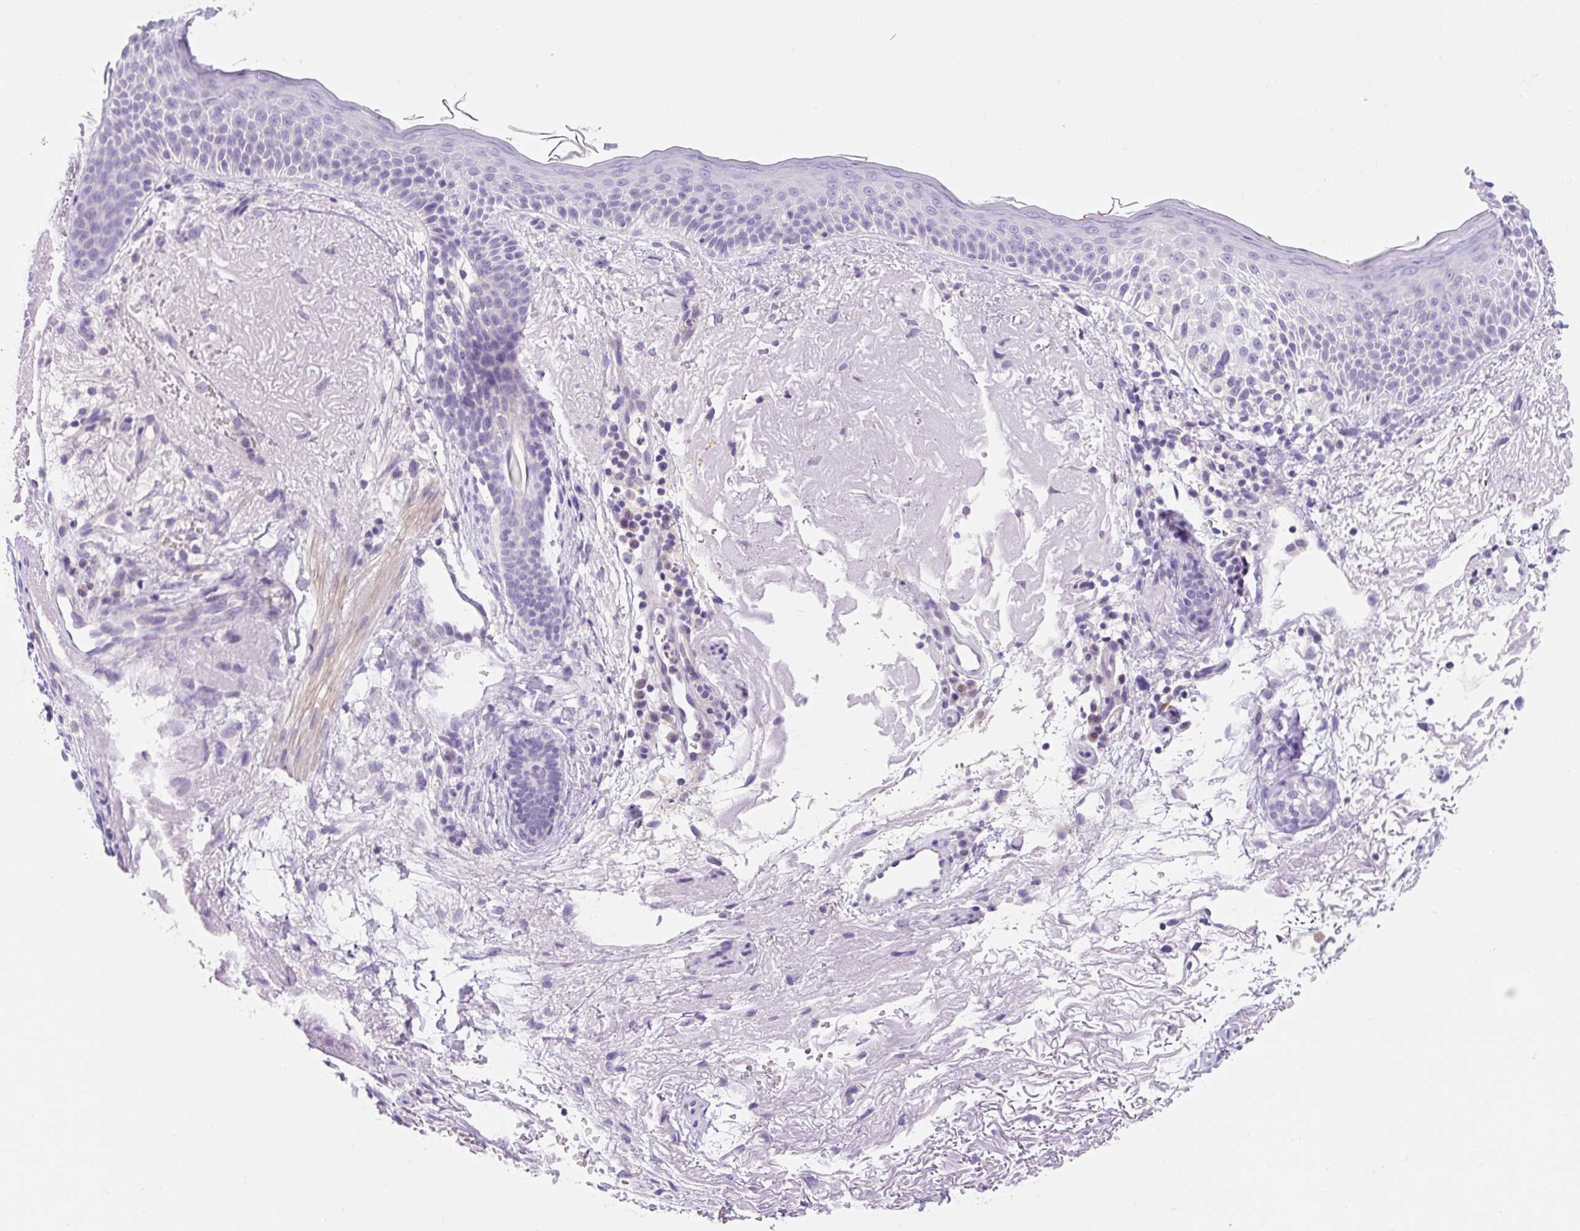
{"staining": {"intensity": "negative", "quantity": "none", "location": "none"}, "tissue": "skin cancer", "cell_type": "Tumor cells", "image_type": "cancer", "snomed": [{"axis": "morphology", "description": "Basal cell carcinoma"}, {"axis": "topography", "description": "Skin"}], "caption": "A micrograph of human skin cancer (basal cell carcinoma) is negative for staining in tumor cells.", "gene": "SLC28A1", "patient": {"sex": "female", "age": 77}}